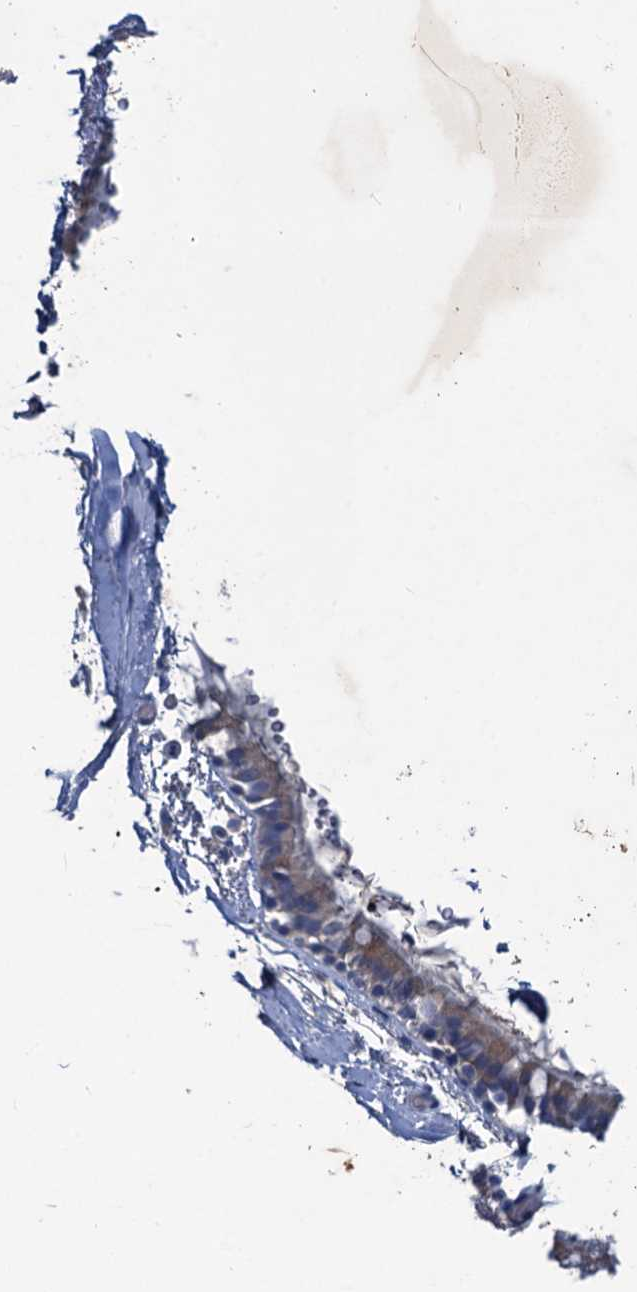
{"staining": {"intensity": "negative", "quantity": "none", "location": "none"}, "tissue": "nasopharynx", "cell_type": "Respiratory epithelial cells", "image_type": "normal", "snomed": [{"axis": "morphology", "description": "Normal tissue, NOS"}, {"axis": "topography", "description": "Nasopharynx"}], "caption": "An IHC micrograph of benign nasopharynx is shown. There is no staining in respiratory epithelial cells of nasopharynx.", "gene": "RTKN2", "patient": {"sex": "male", "age": 32}}